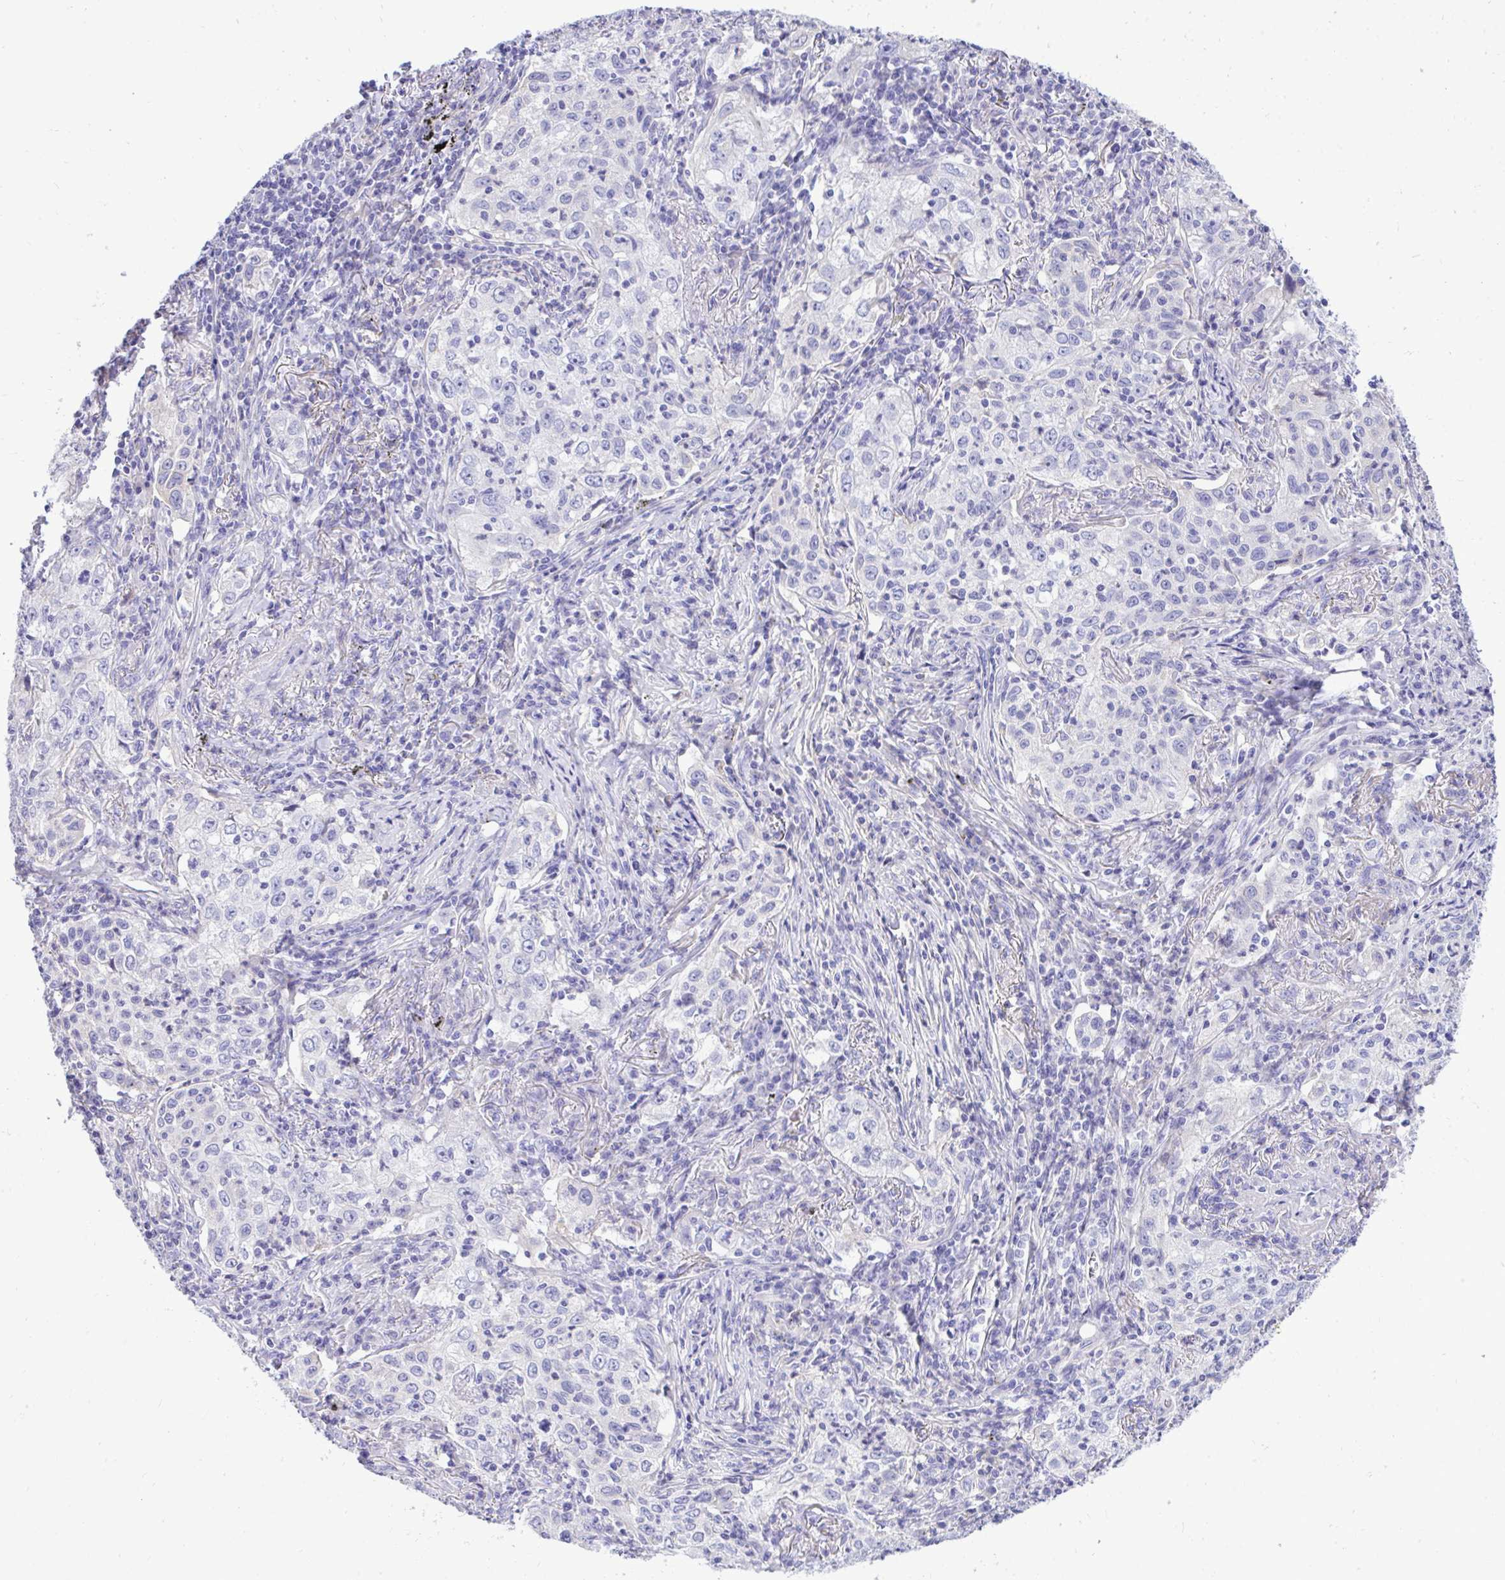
{"staining": {"intensity": "negative", "quantity": "none", "location": "none"}, "tissue": "lung cancer", "cell_type": "Tumor cells", "image_type": "cancer", "snomed": [{"axis": "morphology", "description": "Squamous cell carcinoma, NOS"}, {"axis": "topography", "description": "Lung"}], "caption": "This is an IHC micrograph of human lung squamous cell carcinoma. There is no positivity in tumor cells.", "gene": "HRG", "patient": {"sex": "male", "age": 71}}